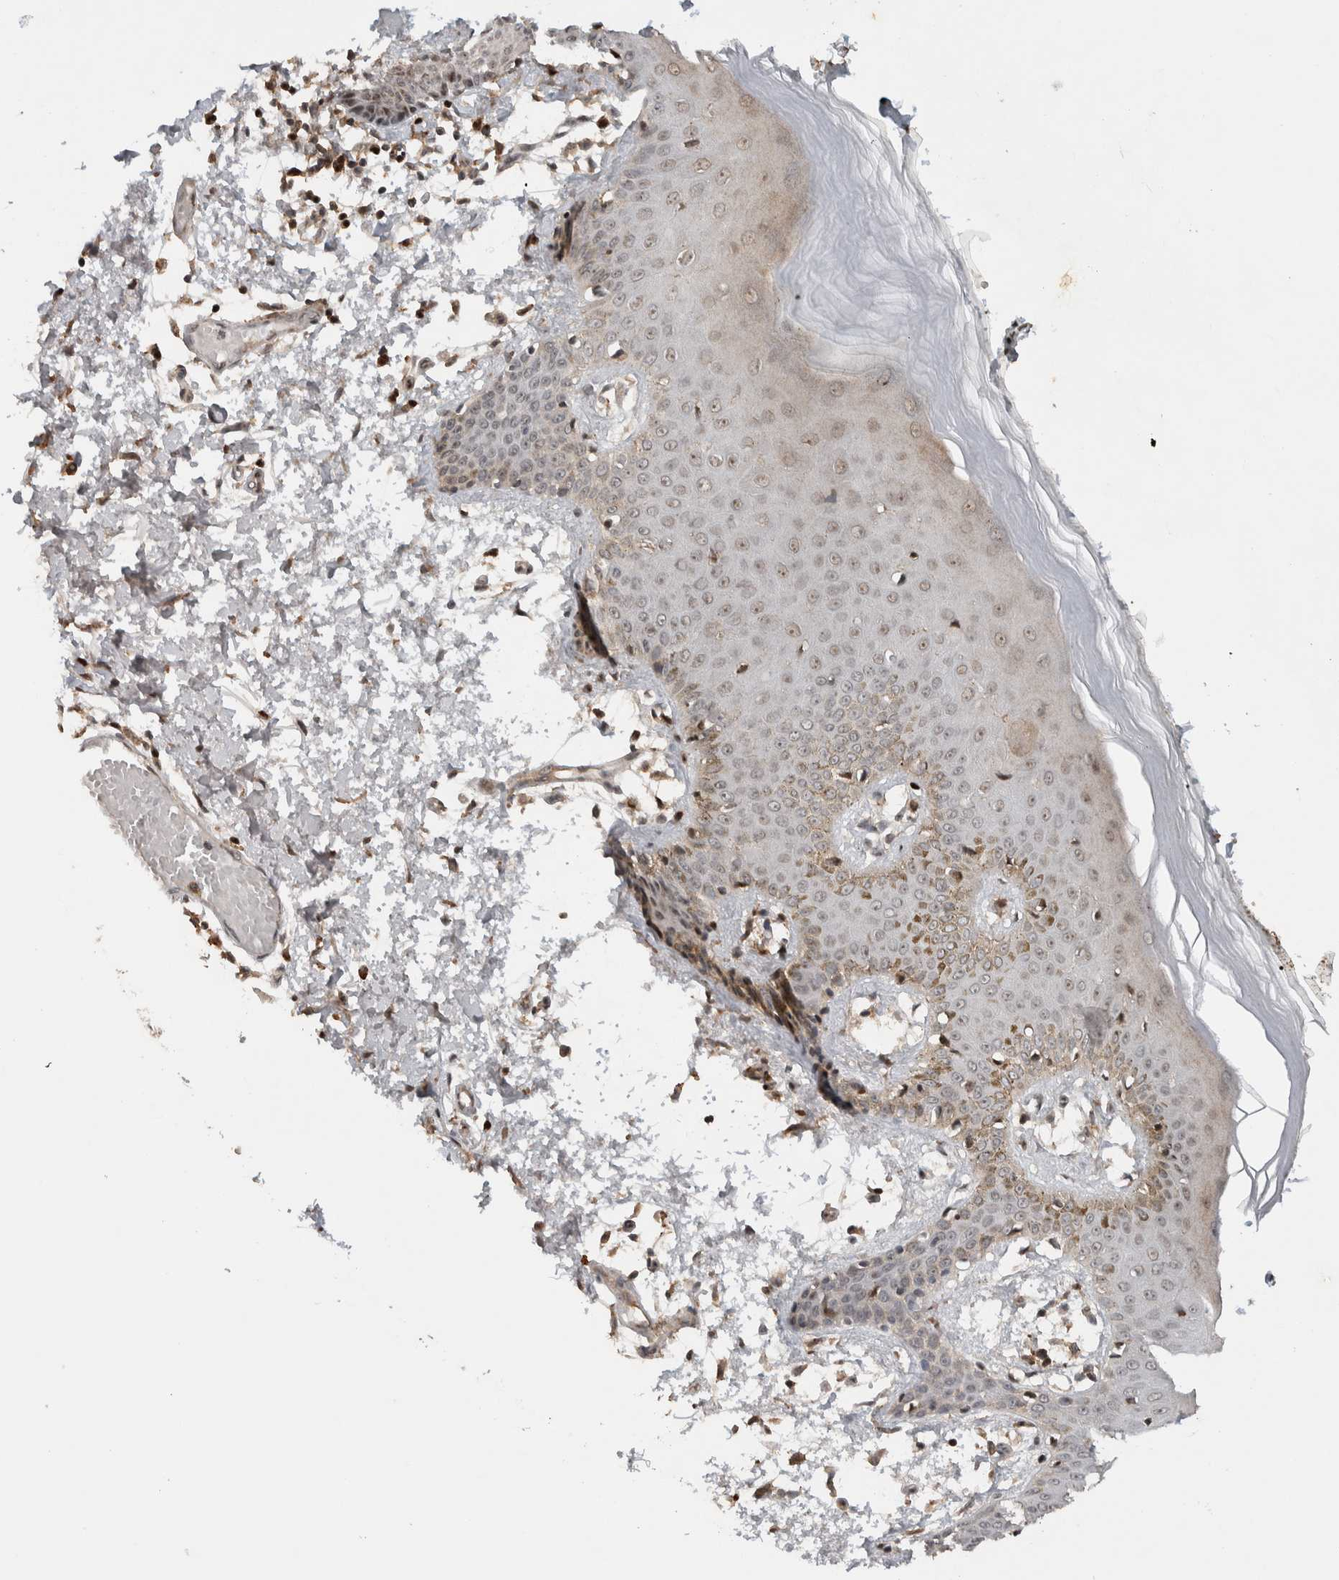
{"staining": {"intensity": "moderate", "quantity": ">75%", "location": "cytoplasmic/membranous,nuclear"}, "tissue": "skin", "cell_type": "Fibroblasts", "image_type": "normal", "snomed": [{"axis": "morphology", "description": "Normal tissue, NOS"}, {"axis": "topography", "description": "Skin"}], "caption": "The immunohistochemical stain highlights moderate cytoplasmic/membranous,nuclear expression in fibroblasts of benign skin.", "gene": "ZNF521", "patient": {"sex": "male", "age": 53}}